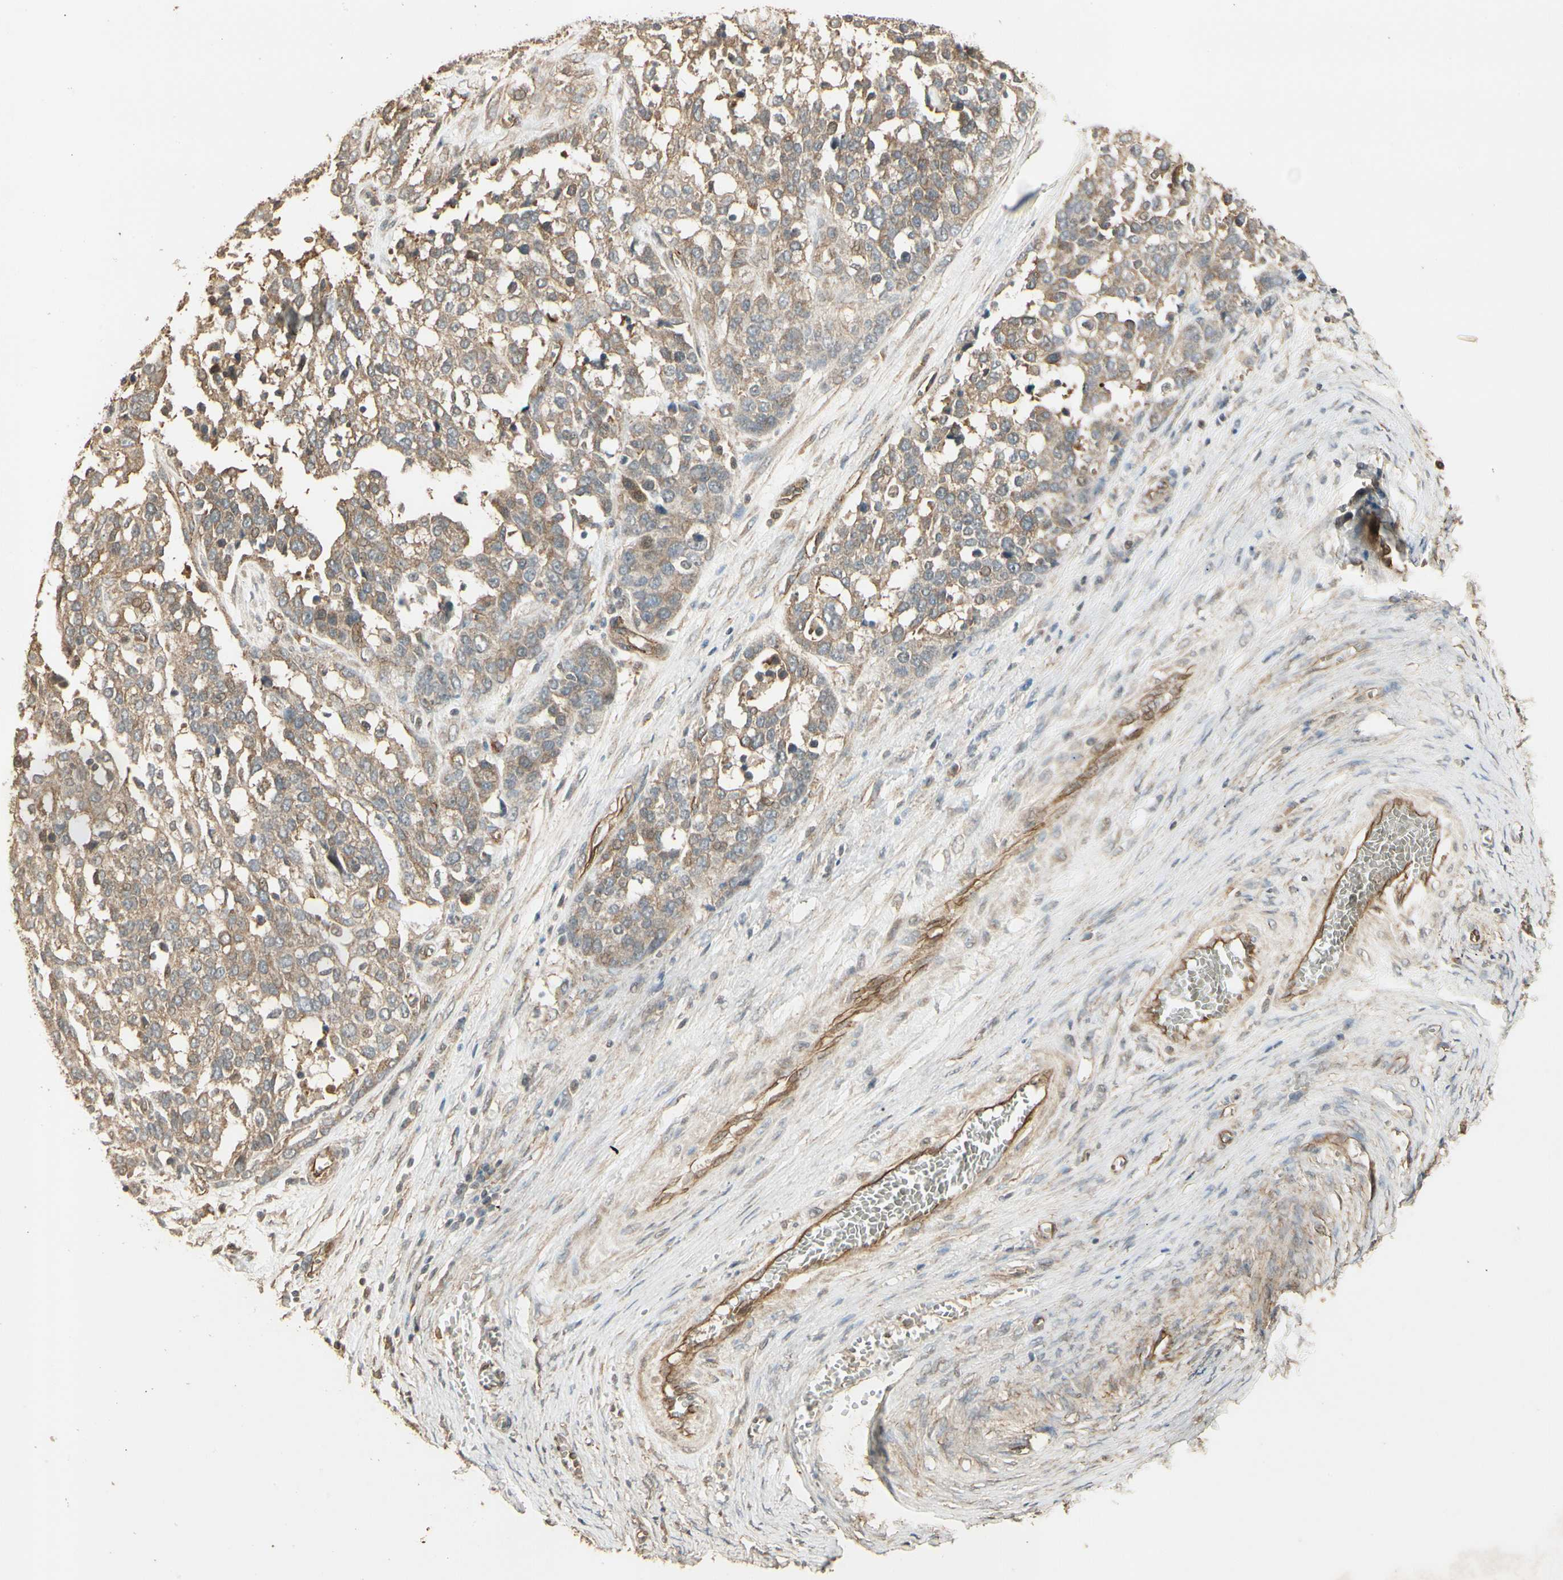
{"staining": {"intensity": "weak", "quantity": ">75%", "location": "cytoplasmic/membranous"}, "tissue": "ovarian cancer", "cell_type": "Tumor cells", "image_type": "cancer", "snomed": [{"axis": "morphology", "description": "Cystadenocarcinoma, serous, NOS"}, {"axis": "topography", "description": "Ovary"}], "caption": "Immunohistochemistry histopathology image of human ovarian cancer stained for a protein (brown), which exhibits low levels of weak cytoplasmic/membranous positivity in approximately >75% of tumor cells.", "gene": "RNF180", "patient": {"sex": "female", "age": 44}}